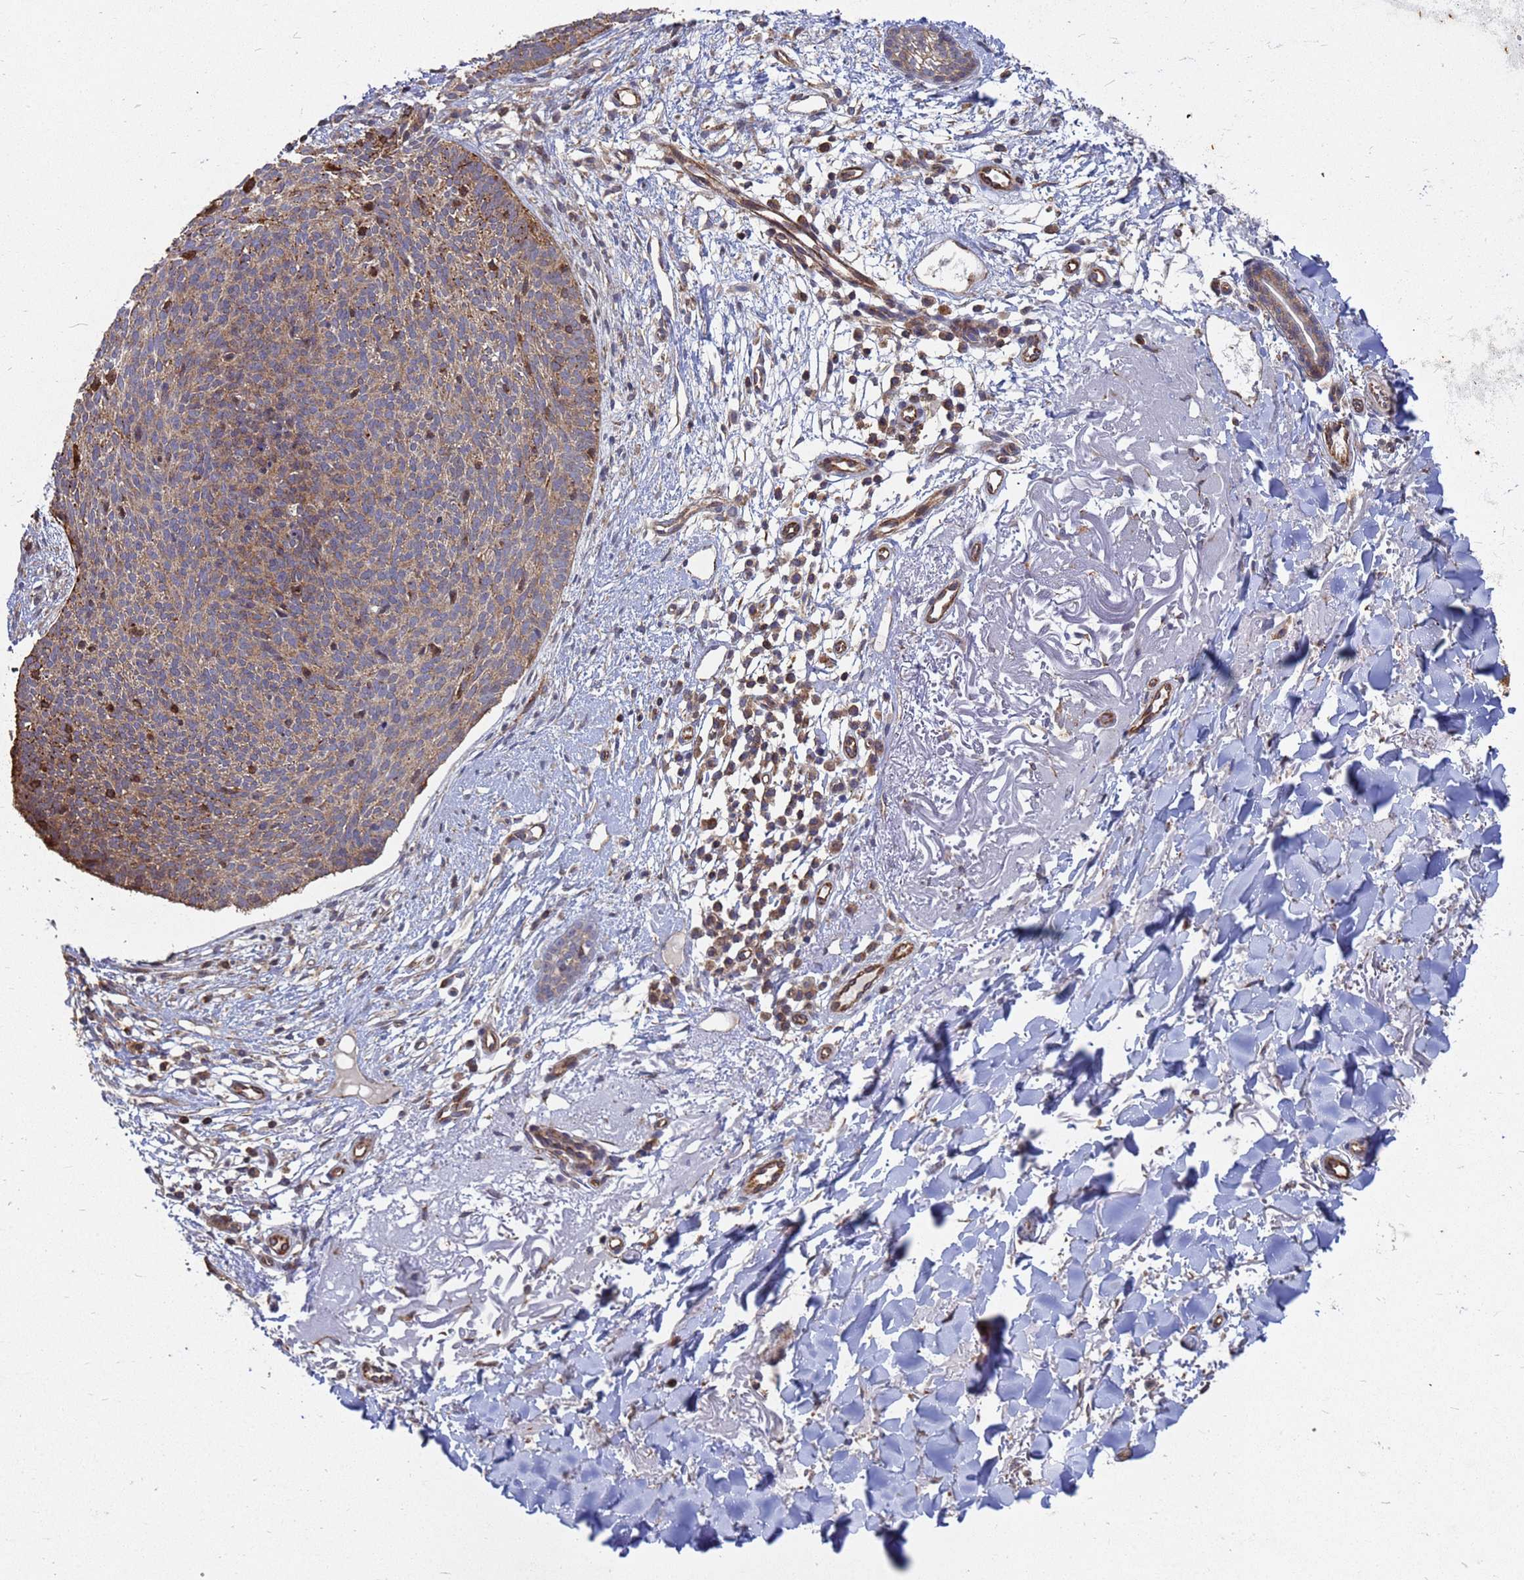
{"staining": {"intensity": "moderate", "quantity": ">75%", "location": "cytoplasmic/membranous"}, "tissue": "skin cancer", "cell_type": "Tumor cells", "image_type": "cancer", "snomed": [{"axis": "morphology", "description": "Basal cell carcinoma"}, {"axis": "topography", "description": "Skin"}], "caption": "The immunohistochemical stain shows moderate cytoplasmic/membranous positivity in tumor cells of skin cancer tissue.", "gene": "CDC34", "patient": {"sex": "male", "age": 84}}